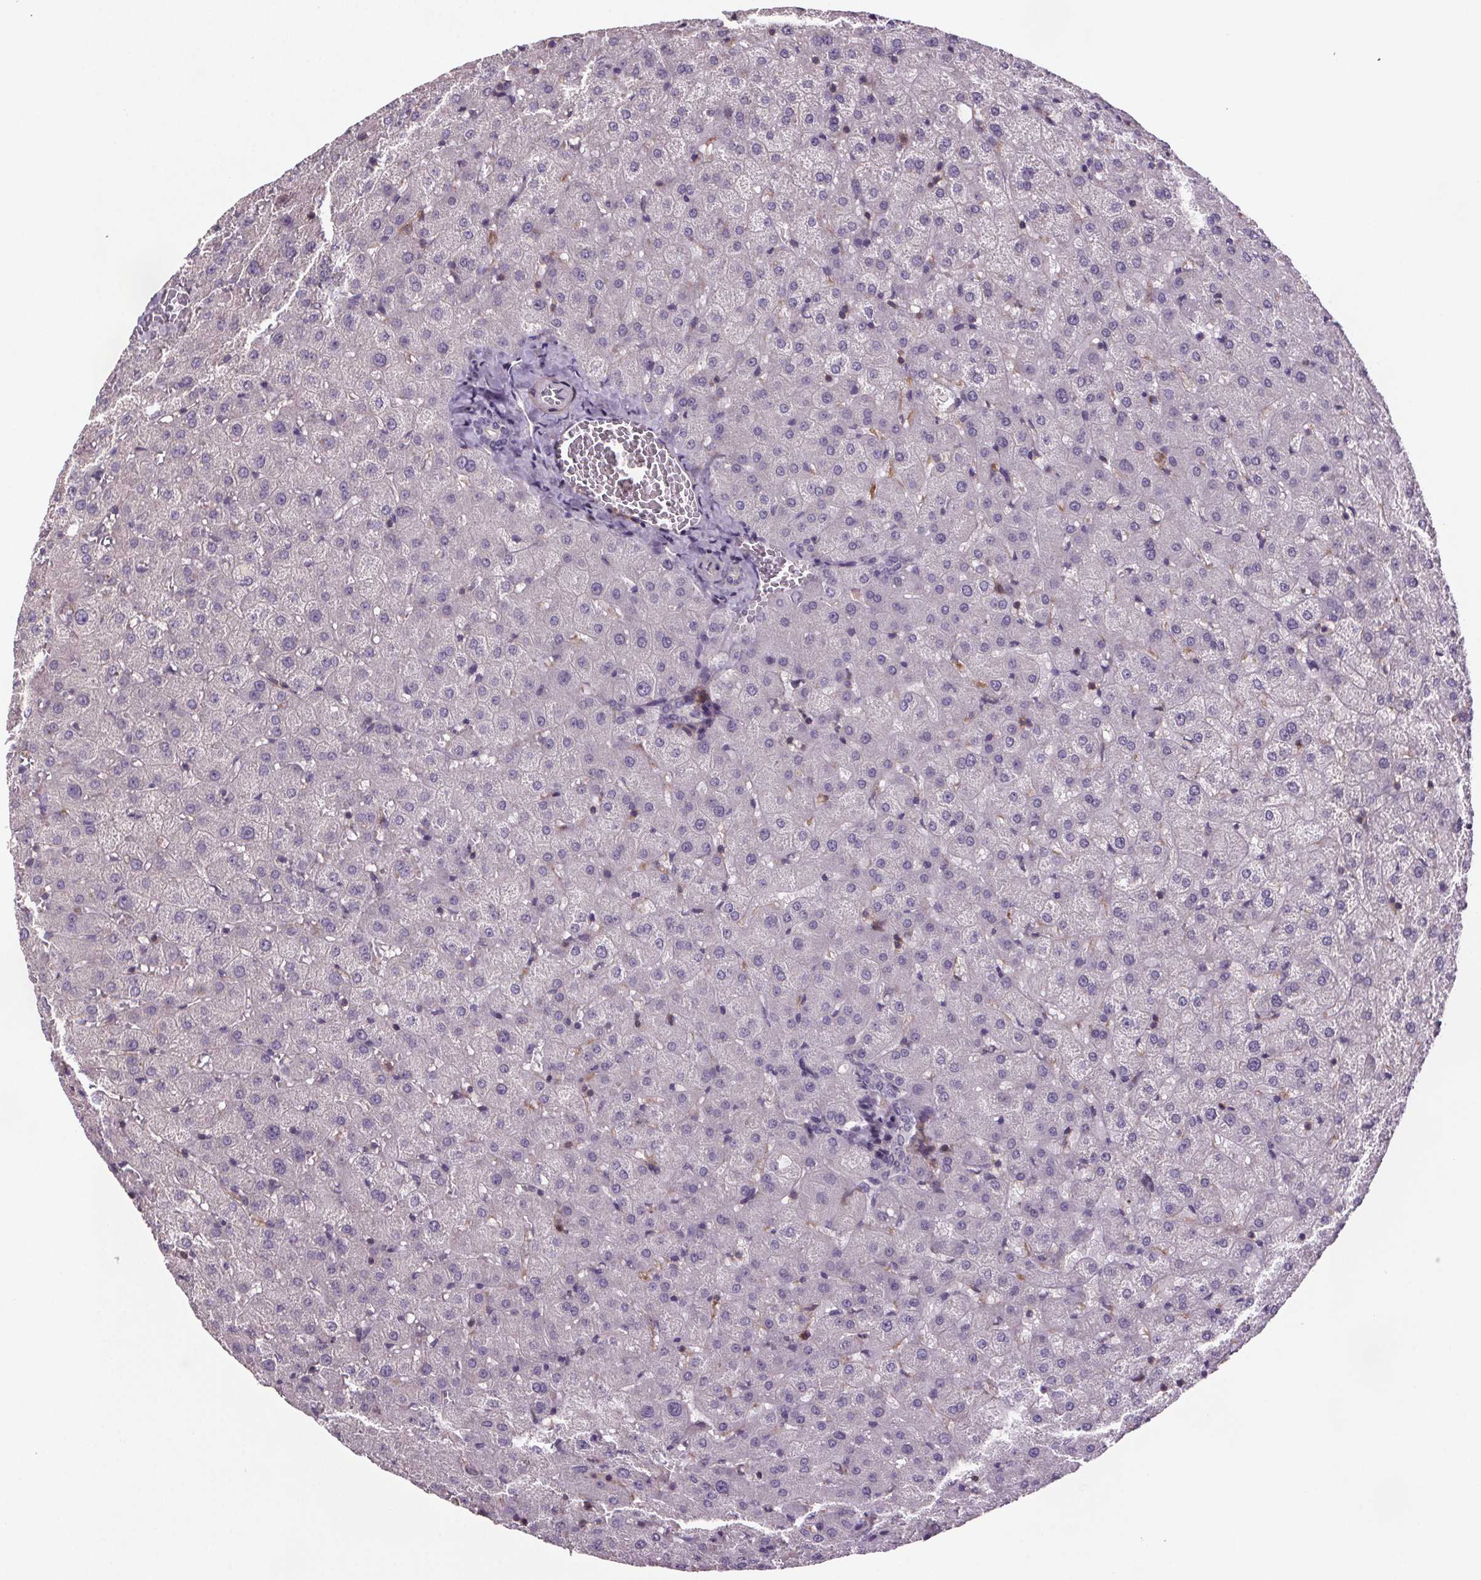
{"staining": {"intensity": "negative", "quantity": "none", "location": "none"}, "tissue": "liver", "cell_type": "Cholangiocytes", "image_type": "normal", "snomed": [{"axis": "morphology", "description": "Normal tissue, NOS"}, {"axis": "topography", "description": "Liver"}], "caption": "Micrograph shows no protein positivity in cholangiocytes of unremarkable liver.", "gene": "CLN3", "patient": {"sex": "female", "age": 50}}